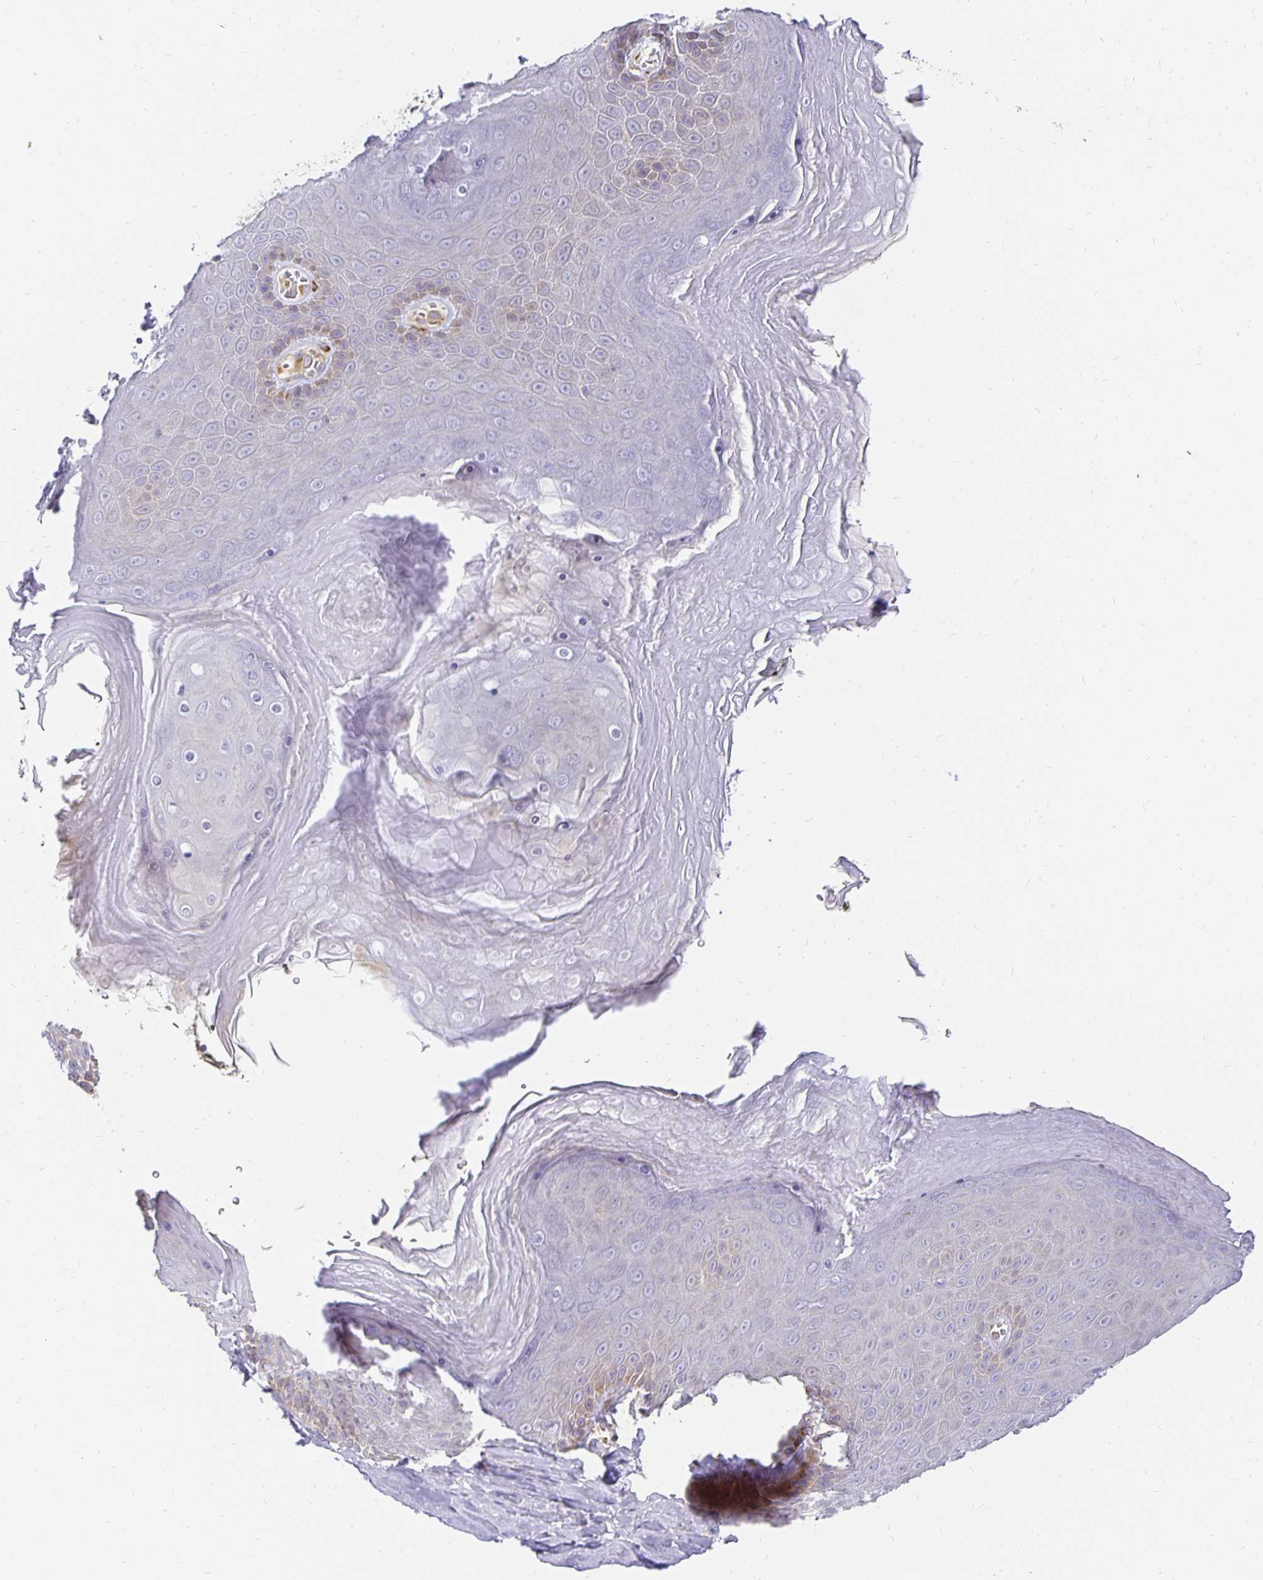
{"staining": {"intensity": "weak", "quantity": "25%-75%", "location": "cytoplasmic/membranous"}, "tissue": "skin", "cell_type": "Epidermal cells", "image_type": "normal", "snomed": [{"axis": "morphology", "description": "Normal tissue, NOS"}, {"axis": "topography", "description": "Anal"}, {"axis": "topography", "description": "Peripheral nerve tissue"}], "caption": "High-power microscopy captured an immunohistochemistry (IHC) micrograph of benign skin, revealing weak cytoplasmic/membranous staining in about 25%-75% of epidermal cells.", "gene": "PLOD1", "patient": {"sex": "male", "age": 53}}